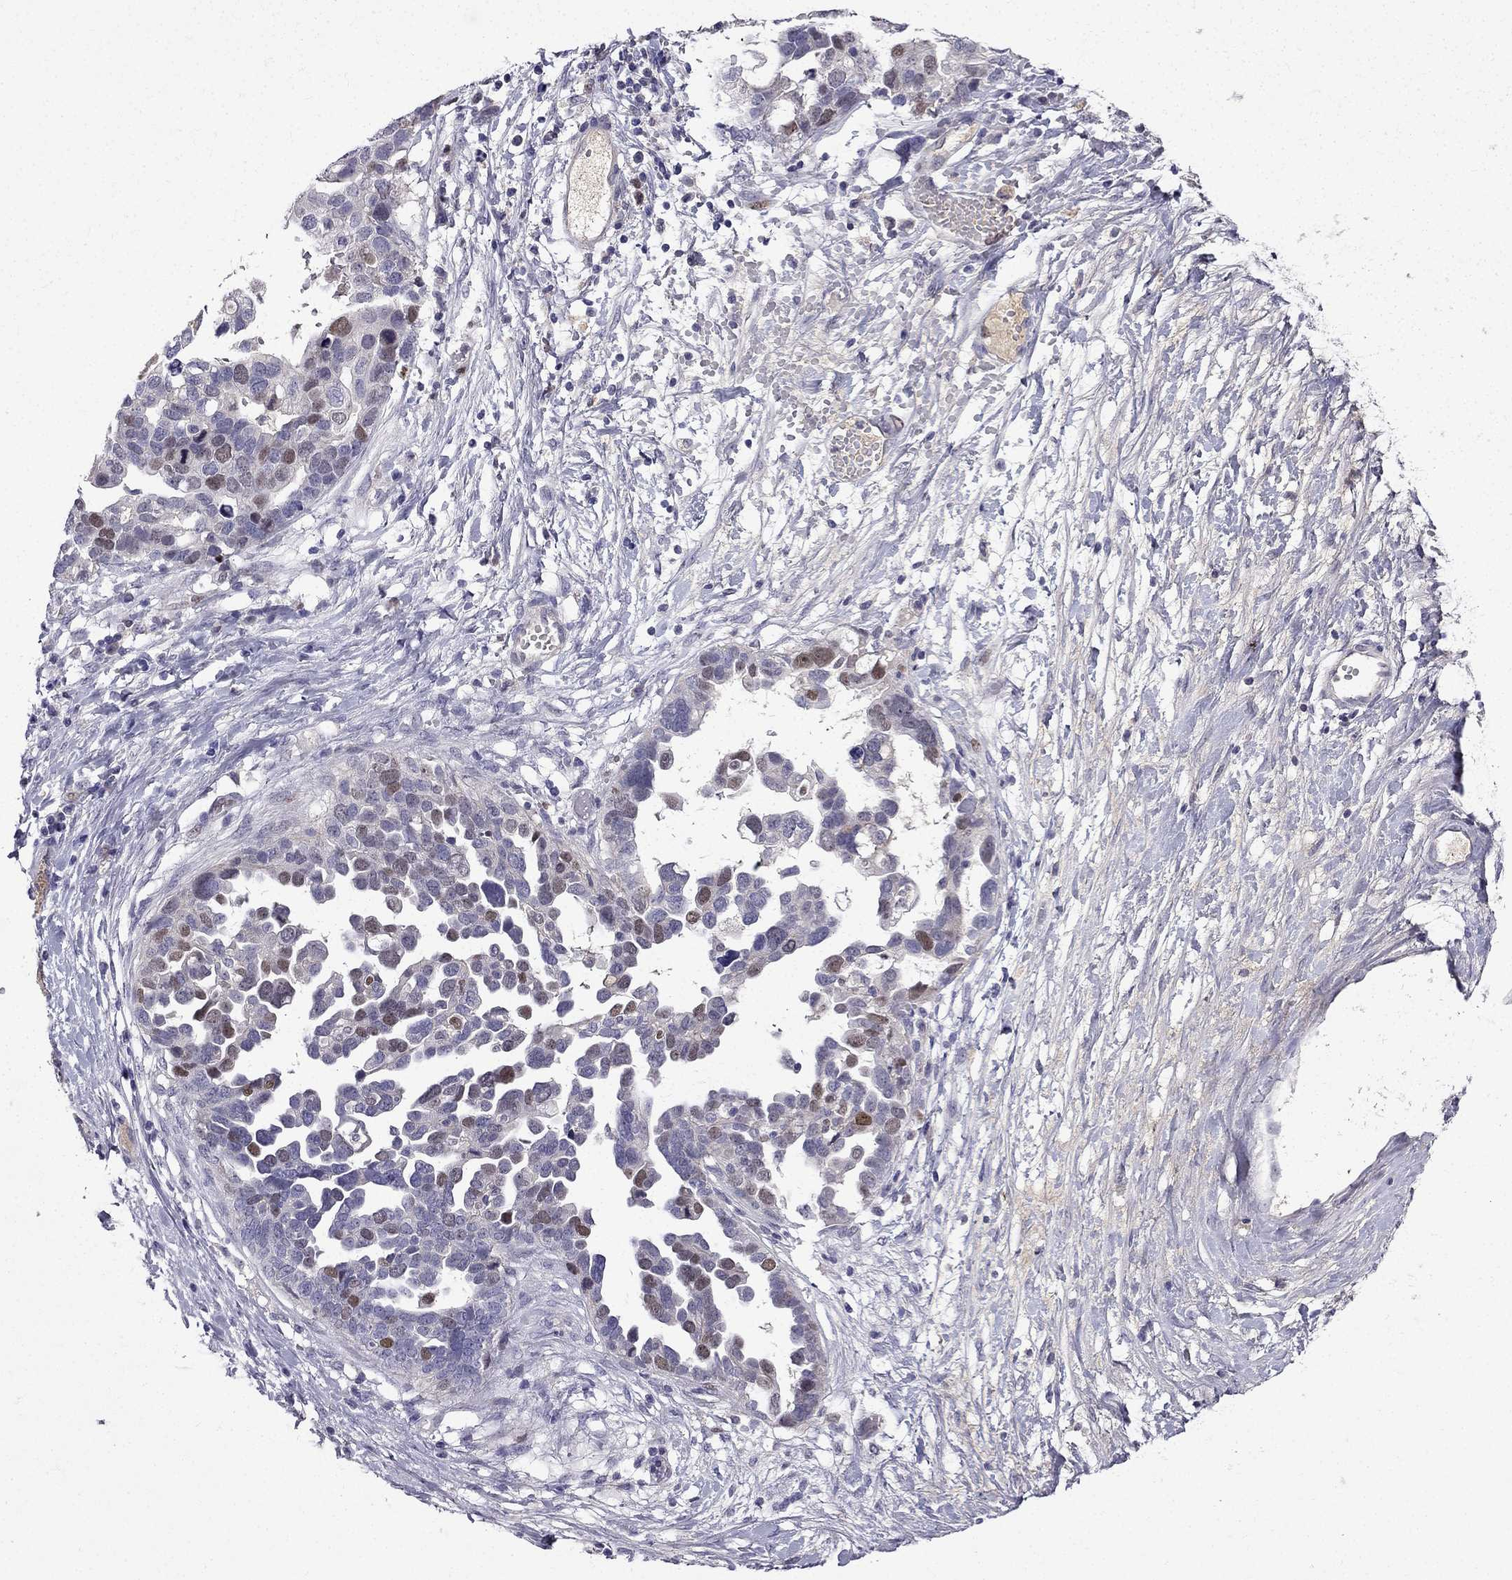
{"staining": {"intensity": "moderate", "quantity": "<25%", "location": "nuclear"}, "tissue": "ovarian cancer", "cell_type": "Tumor cells", "image_type": "cancer", "snomed": [{"axis": "morphology", "description": "Cystadenocarcinoma, serous, NOS"}, {"axis": "topography", "description": "Ovary"}], "caption": "This is a micrograph of immunohistochemistry staining of serous cystadenocarcinoma (ovarian), which shows moderate expression in the nuclear of tumor cells.", "gene": "UHRF1", "patient": {"sex": "female", "age": 54}}